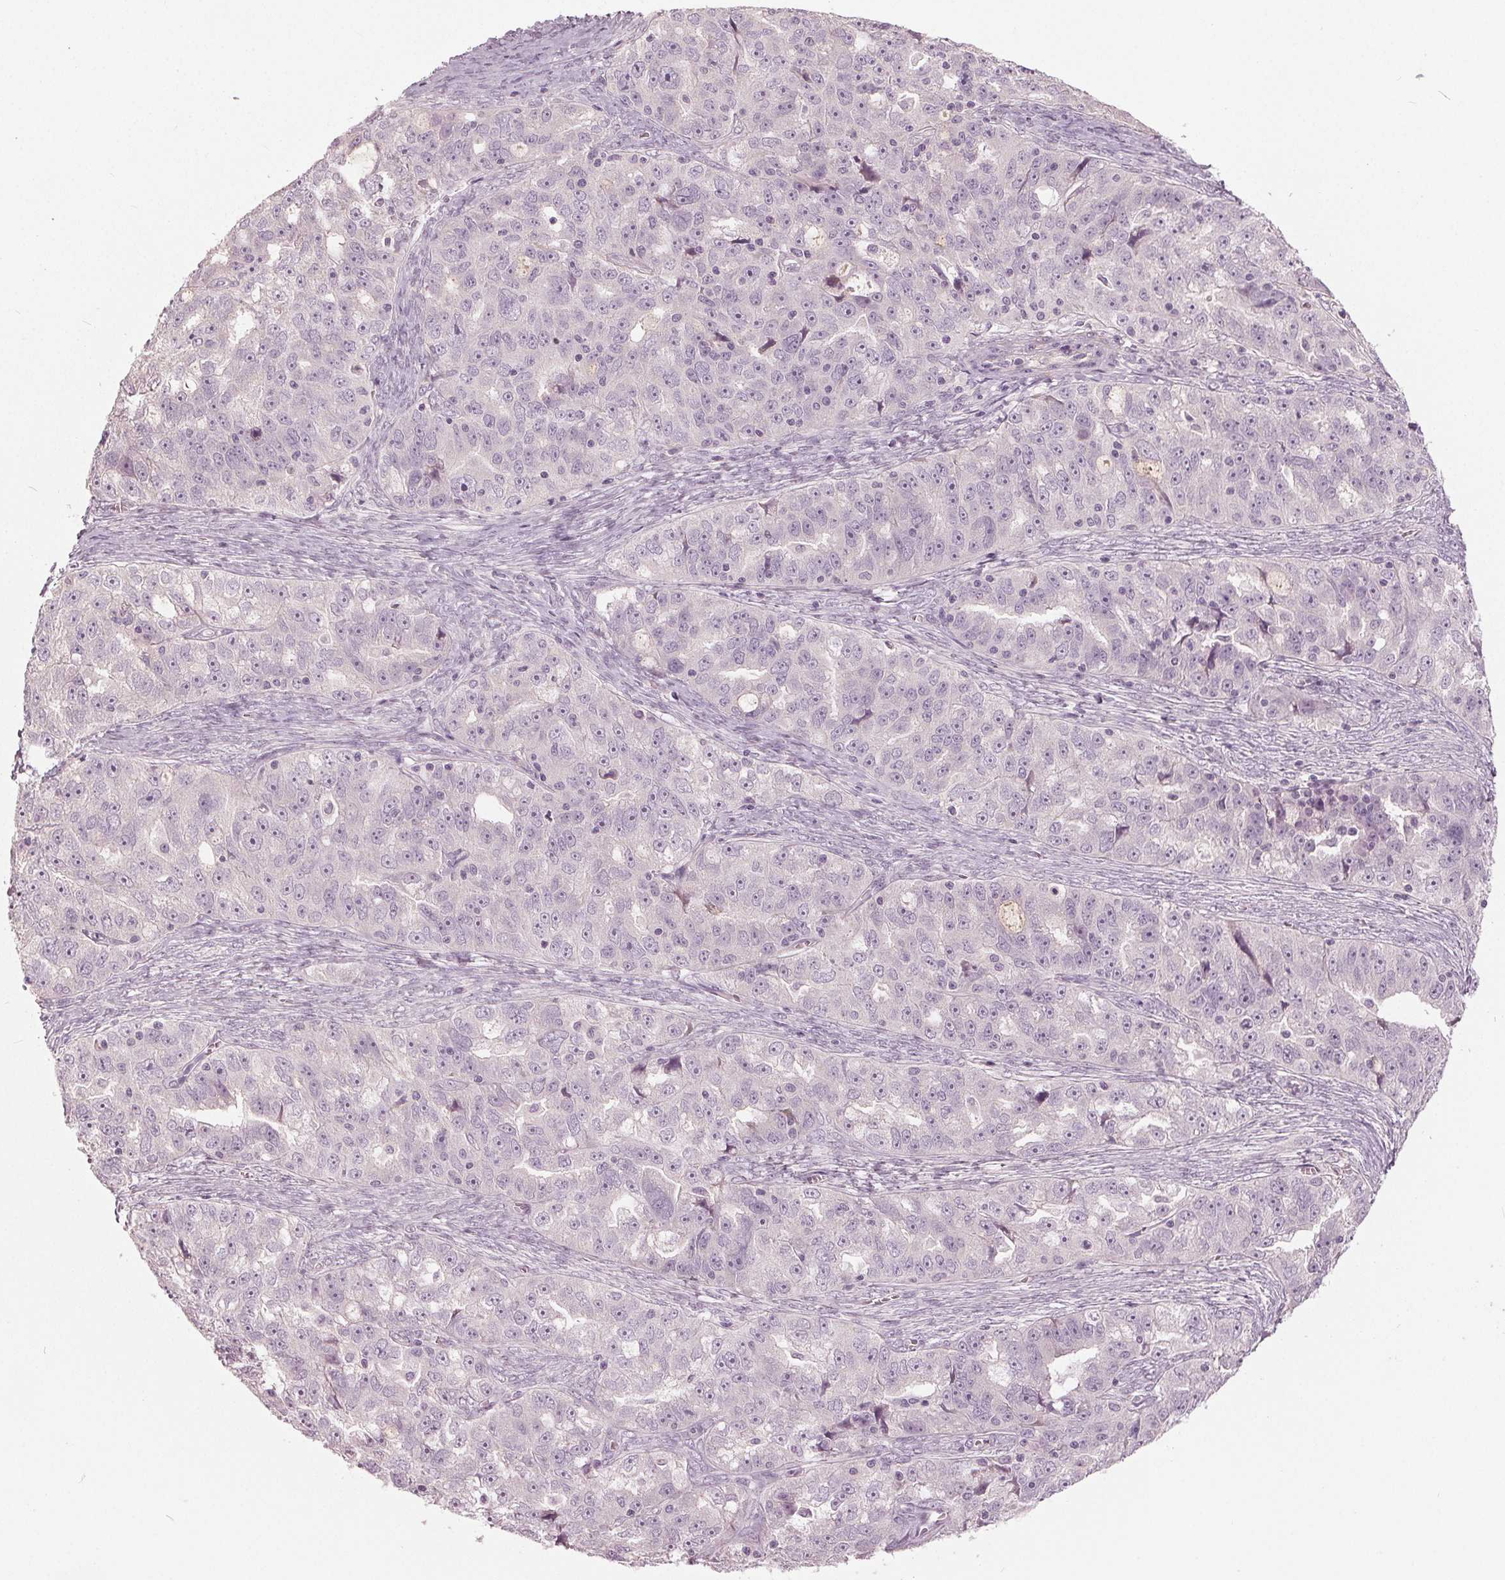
{"staining": {"intensity": "negative", "quantity": "none", "location": "none"}, "tissue": "ovarian cancer", "cell_type": "Tumor cells", "image_type": "cancer", "snomed": [{"axis": "morphology", "description": "Cystadenocarcinoma, serous, NOS"}, {"axis": "topography", "description": "Ovary"}], "caption": "Immunohistochemical staining of serous cystadenocarcinoma (ovarian) demonstrates no significant expression in tumor cells.", "gene": "KLK13", "patient": {"sex": "female", "age": 51}}